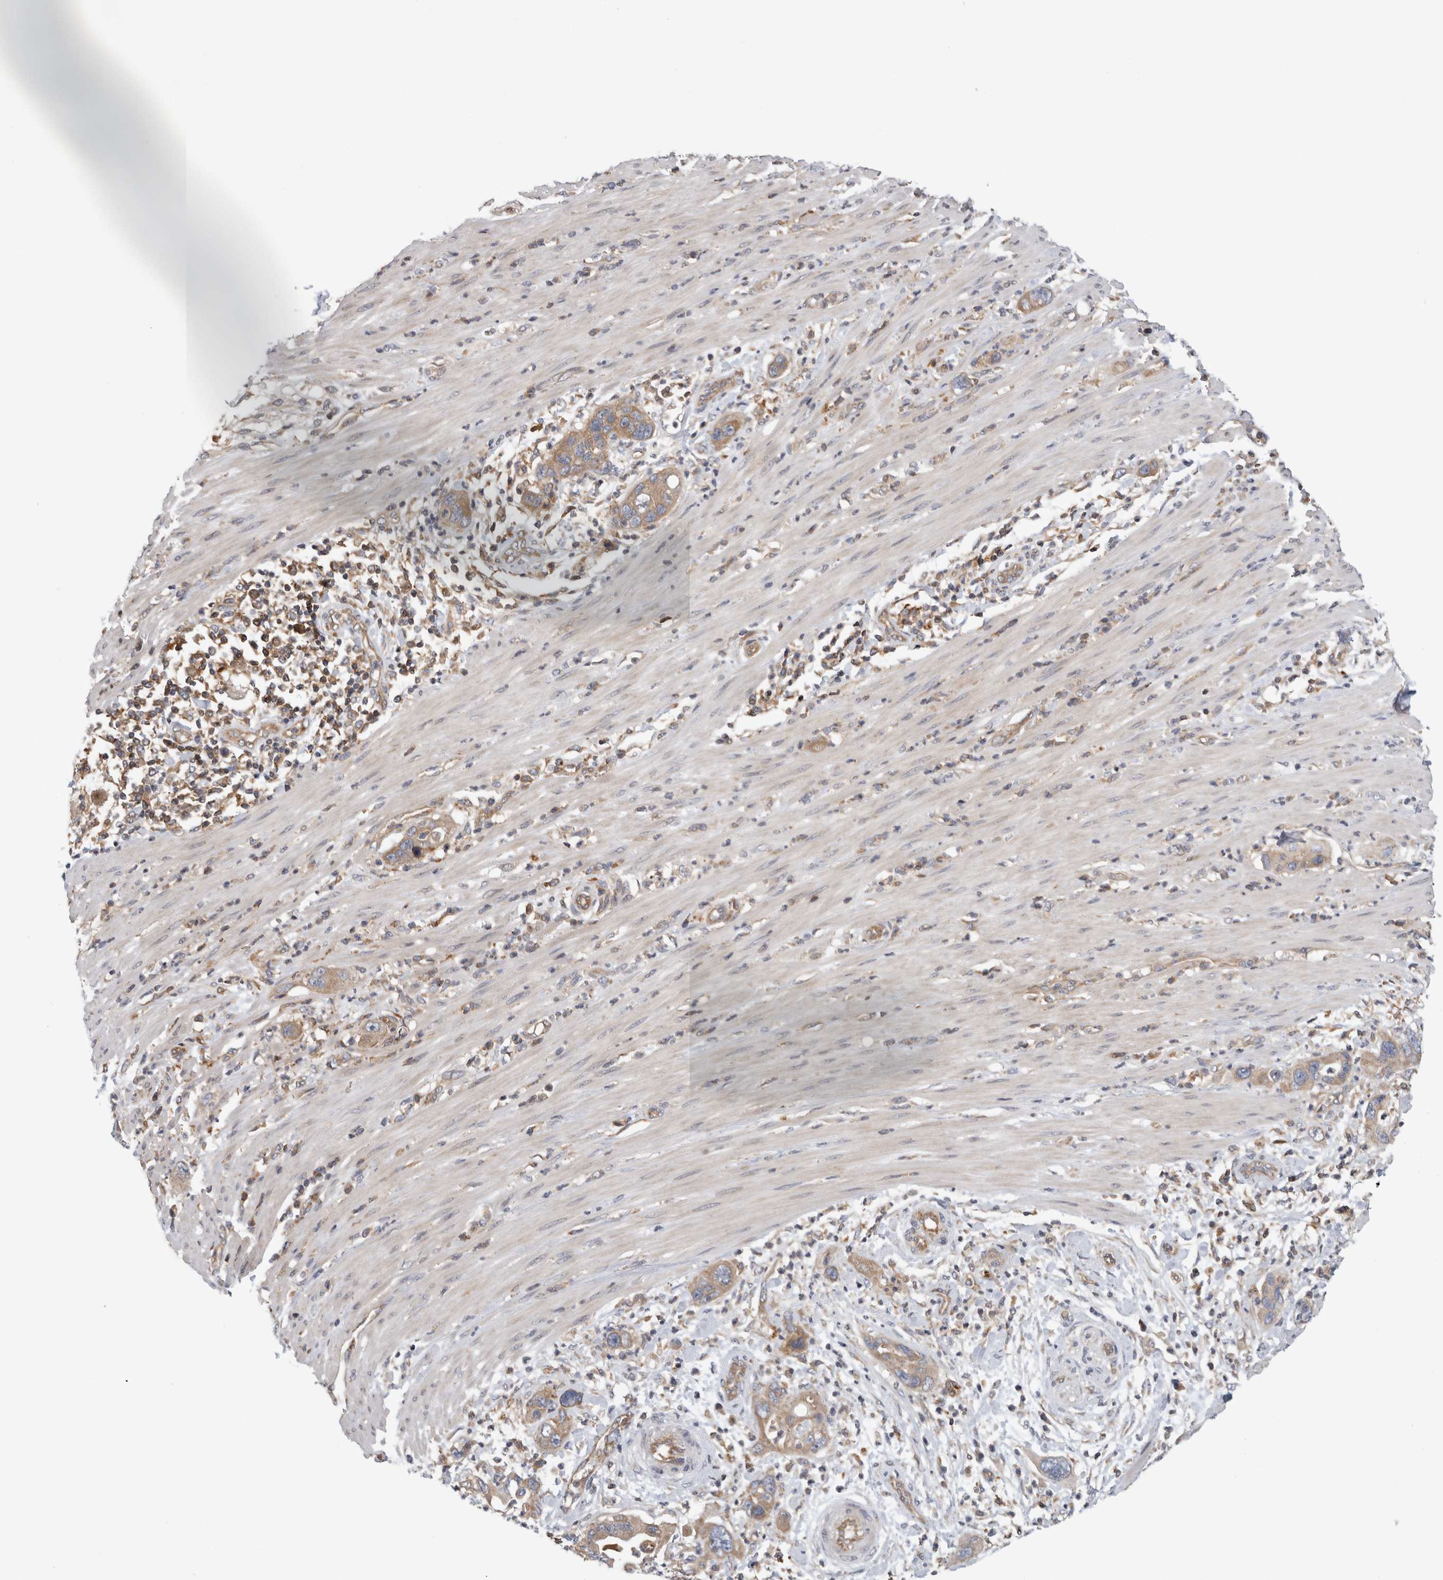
{"staining": {"intensity": "moderate", "quantity": ">75%", "location": "cytoplasmic/membranous"}, "tissue": "pancreatic cancer", "cell_type": "Tumor cells", "image_type": "cancer", "snomed": [{"axis": "morphology", "description": "Adenocarcinoma, NOS"}, {"axis": "topography", "description": "Pancreas"}], "caption": "High-magnification brightfield microscopy of pancreatic adenocarcinoma stained with DAB (3,3'-diaminobenzidine) (brown) and counterstained with hematoxylin (blue). tumor cells exhibit moderate cytoplasmic/membranous expression is seen in about>75% of cells. The staining was performed using DAB (3,3'-diaminobenzidine), with brown indicating positive protein expression. Nuclei are stained blue with hematoxylin.", "gene": "GRIK2", "patient": {"sex": "female", "age": 71}}